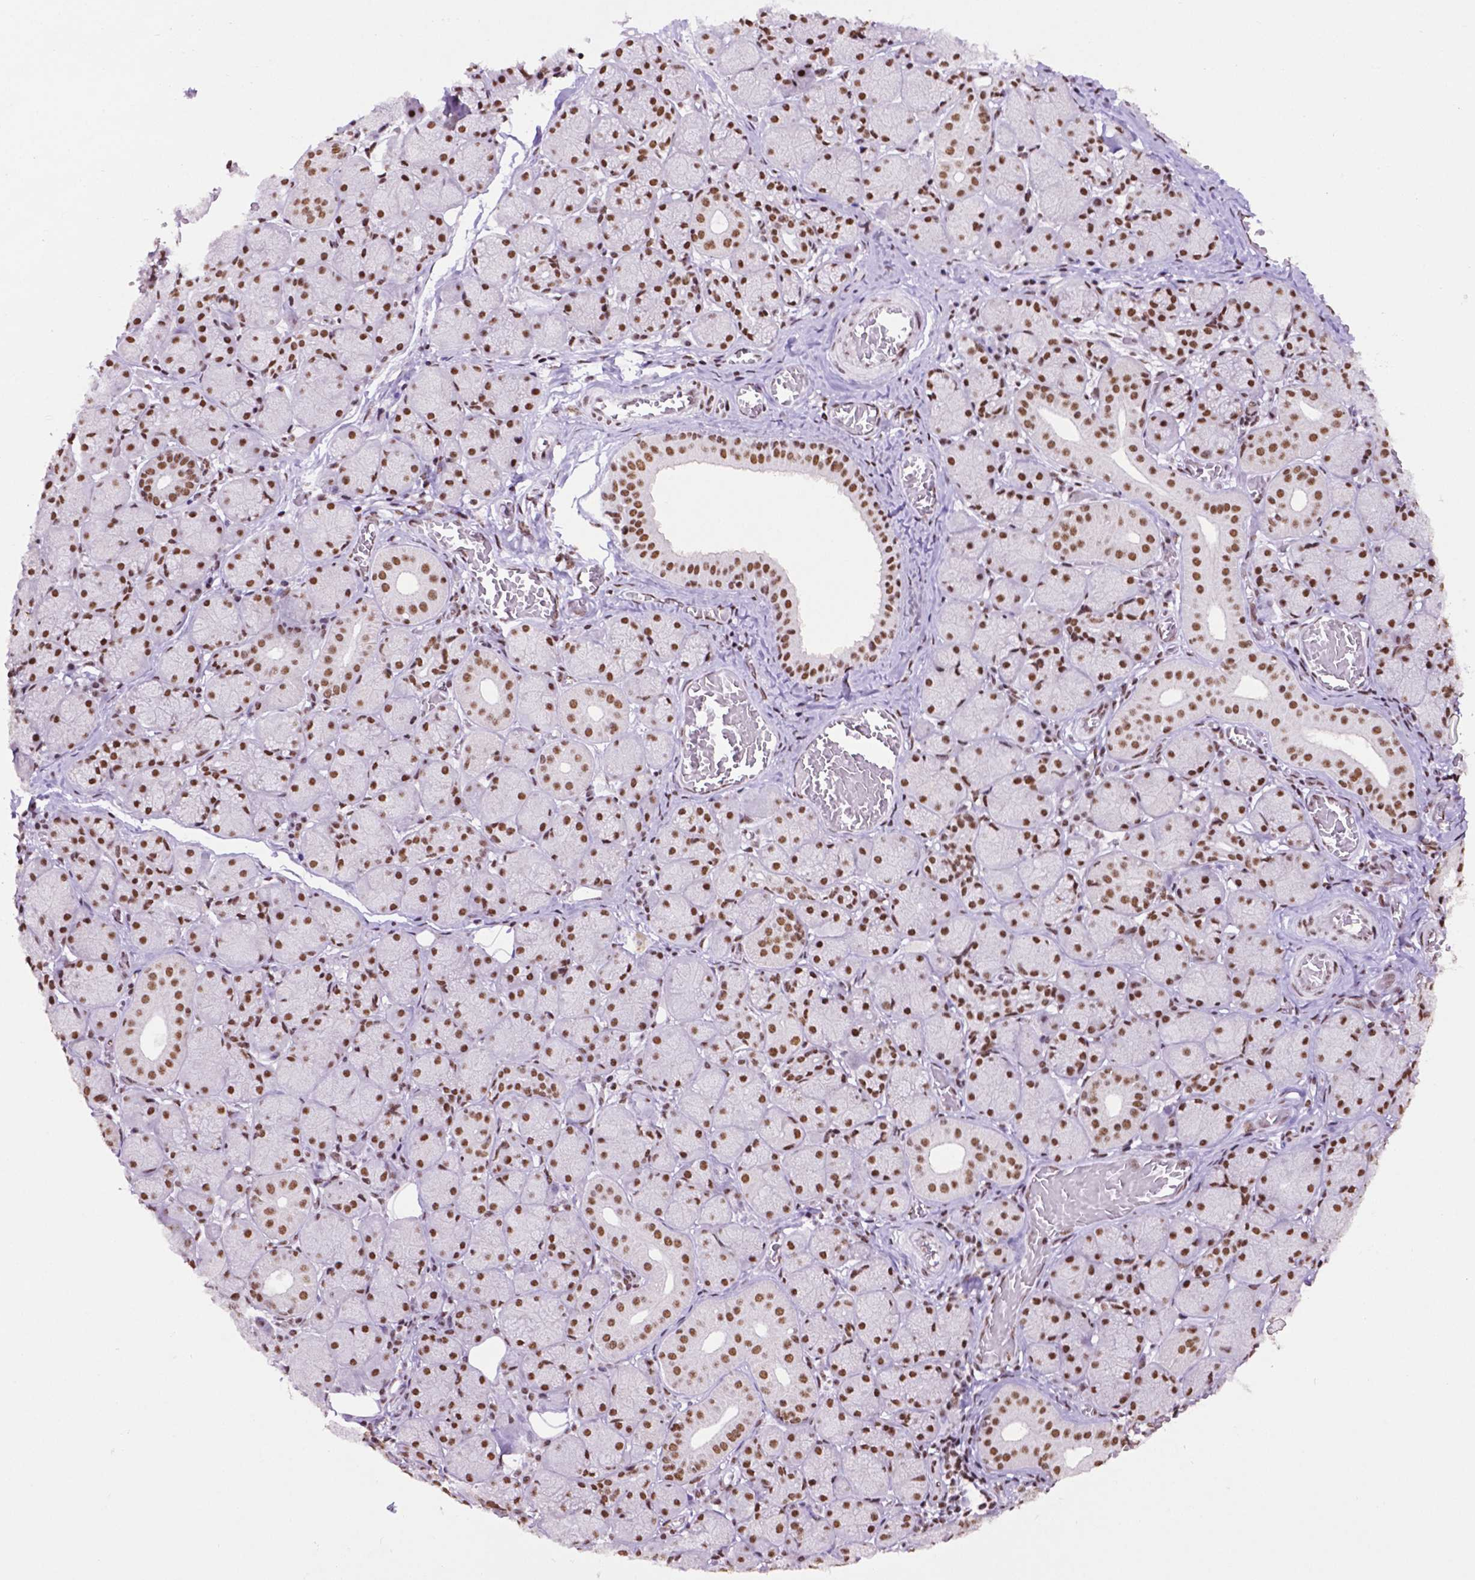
{"staining": {"intensity": "strong", "quantity": ">75%", "location": "nuclear"}, "tissue": "salivary gland", "cell_type": "Glandular cells", "image_type": "normal", "snomed": [{"axis": "morphology", "description": "Normal tissue, NOS"}, {"axis": "topography", "description": "Salivary gland"}, {"axis": "topography", "description": "Peripheral nerve tissue"}], "caption": "DAB (3,3'-diaminobenzidine) immunohistochemical staining of unremarkable human salivary gland exhibits strong nuclear protein expression in approximately >75% of glandular cells. (brown staining indicates protein expression, while blue staining denotes nuclei).", "gene": "CCAR2", "patient": {"sex": "female", "age": 24}}